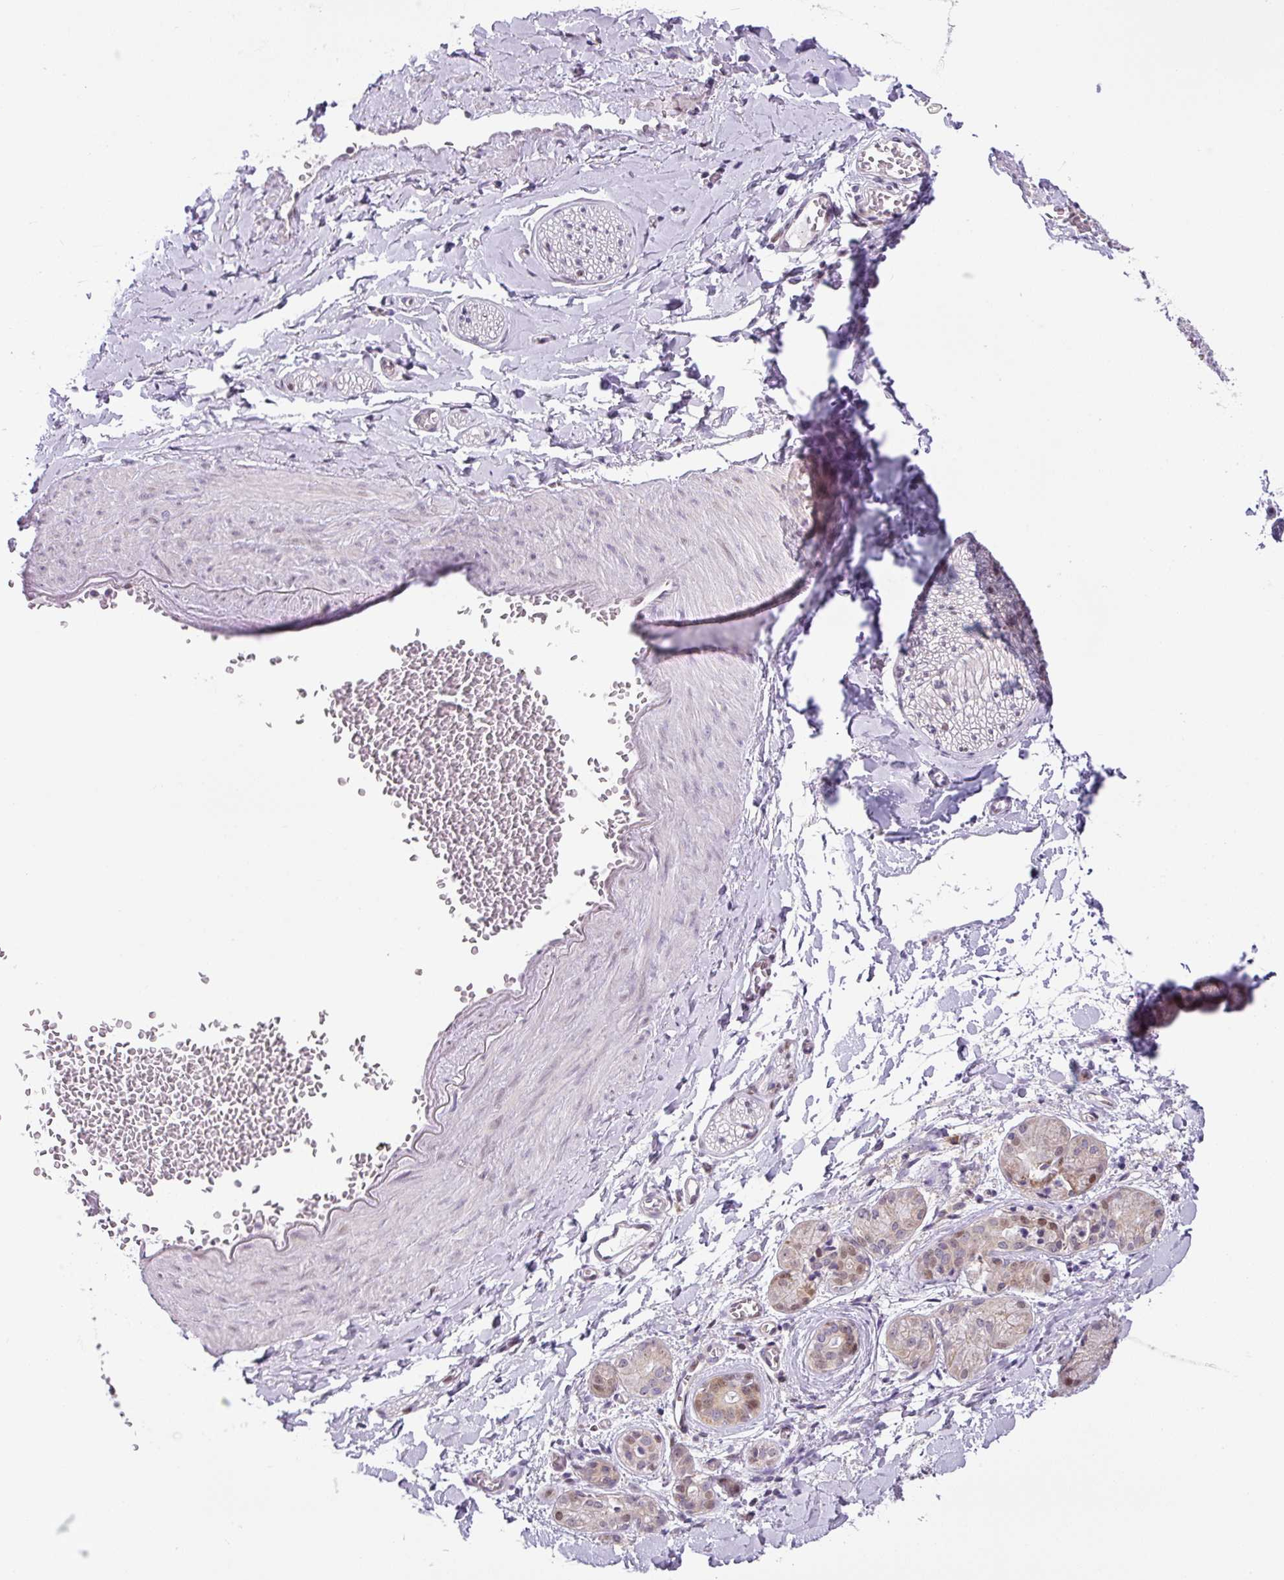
{"staining": {"intensity": "negative", "quantity": "none", "location": "none"}, "tissue": "adipose tissue", "cell_type": "Adipocytes", "image_type": "normal", "snomed": [{"axis": "morphology", "description": "Normal tissue, NOS"}, {"axis": "topography", "description": "Salivary gland"}, {"axis": "topography", "description": "Peripheral nerve tissue"}], "caption": "DAB (3,3'-diaminobenzidine) immunohistochemical staining of normal adipose tissue displays no significant staining in adipocytes.", "gene": "NDUFB2", "patient": {"sex": "female", "age": 24}}